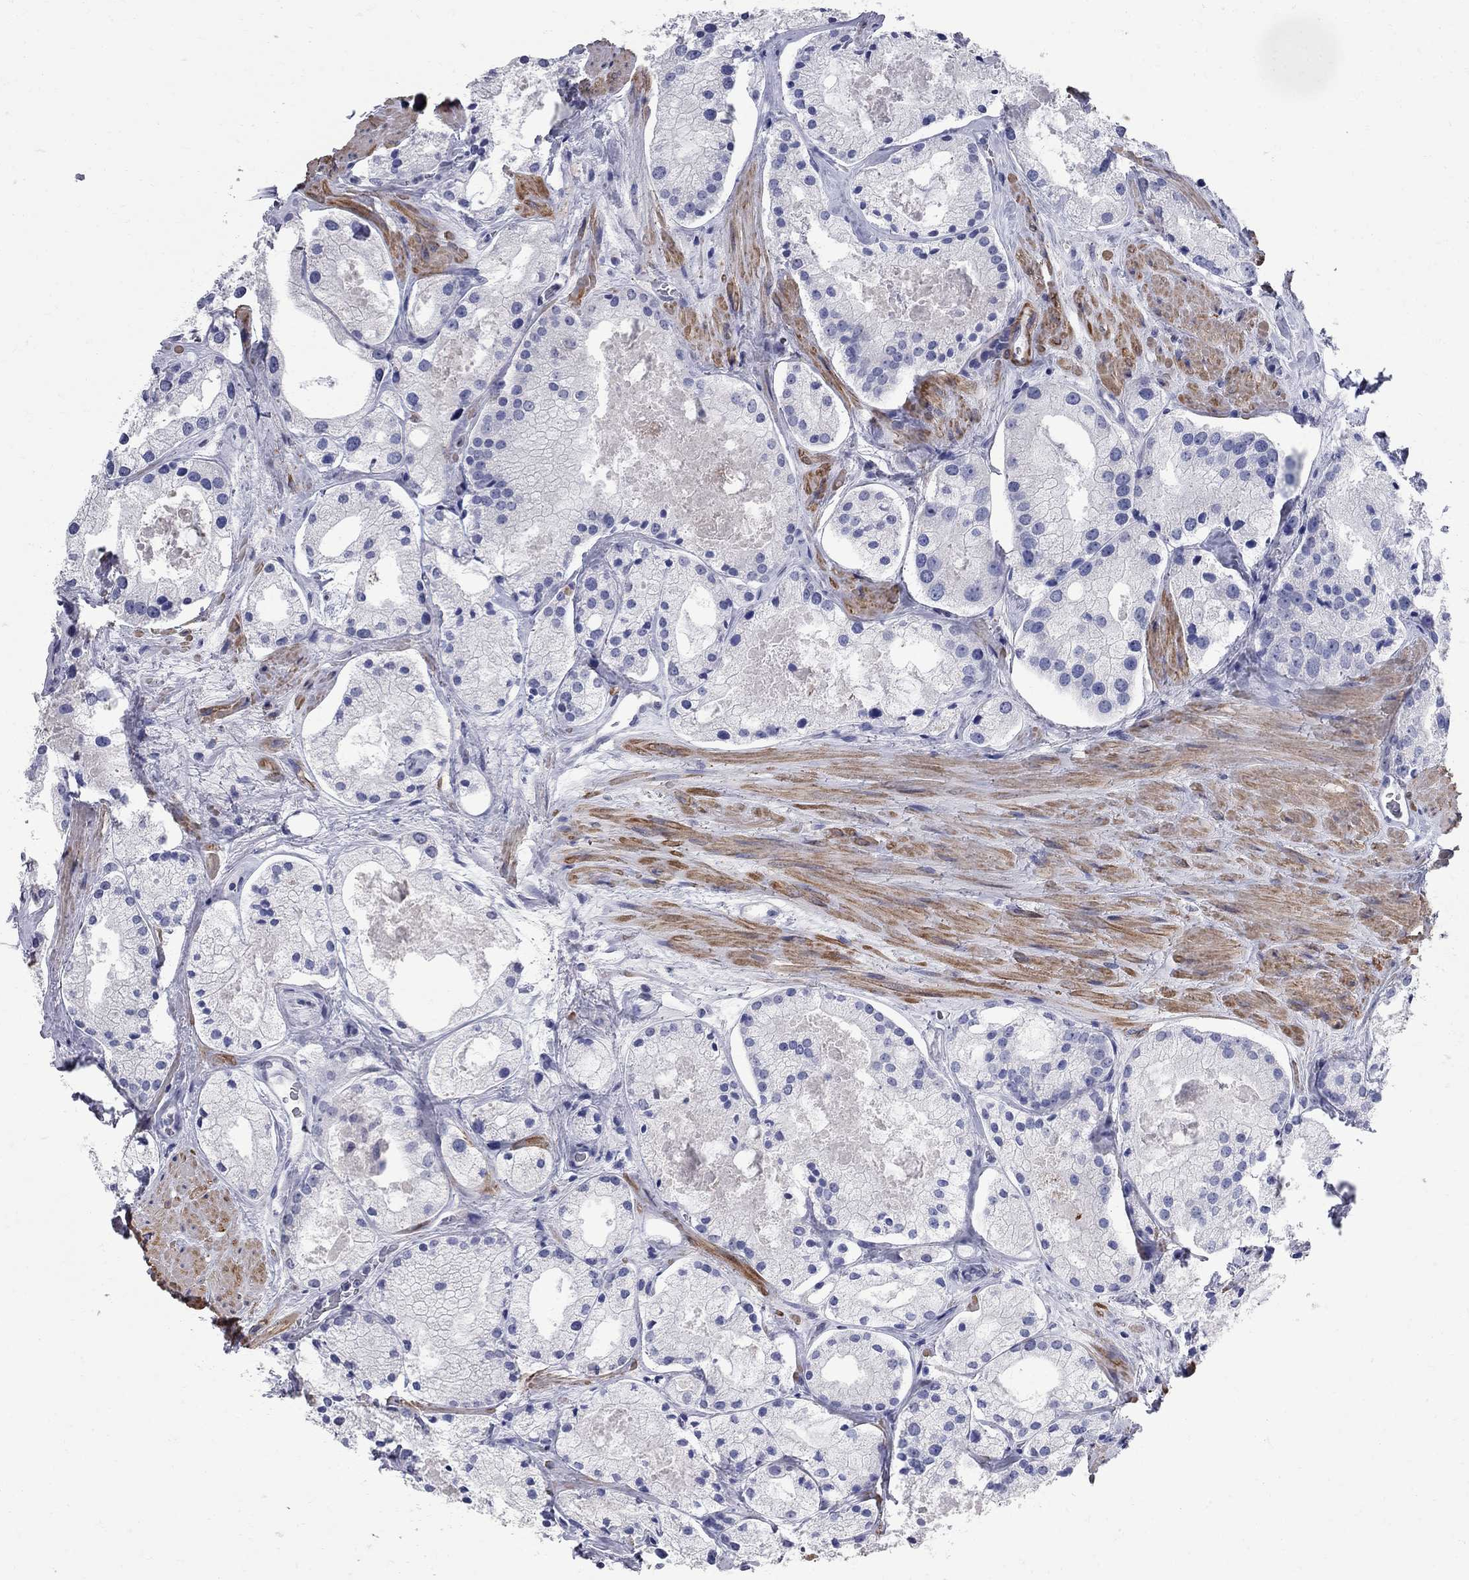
{"staining": {"intensity": "negative", "quantity": "none", "location": "none"}, "tissue": "prostate cancer", "cell_type": "Tumor cells", "image_type": "cancer", "snomed": [{"axis": "morphology", "description": "Adenocarcinoma, NOS"}, {"axis": "morphology", "description": "Adenocarcinoma, High grade"}, {"axis": "topography", "description": "Prostate"}], "caption": "A photomicrograph of adenocarcinoma (high-grade) (prostate) stained for a protein demonstrates no brown staining in tumor cells.", "gene": "BPIFB1", "patient": {"sex": "male", "age": 64}}